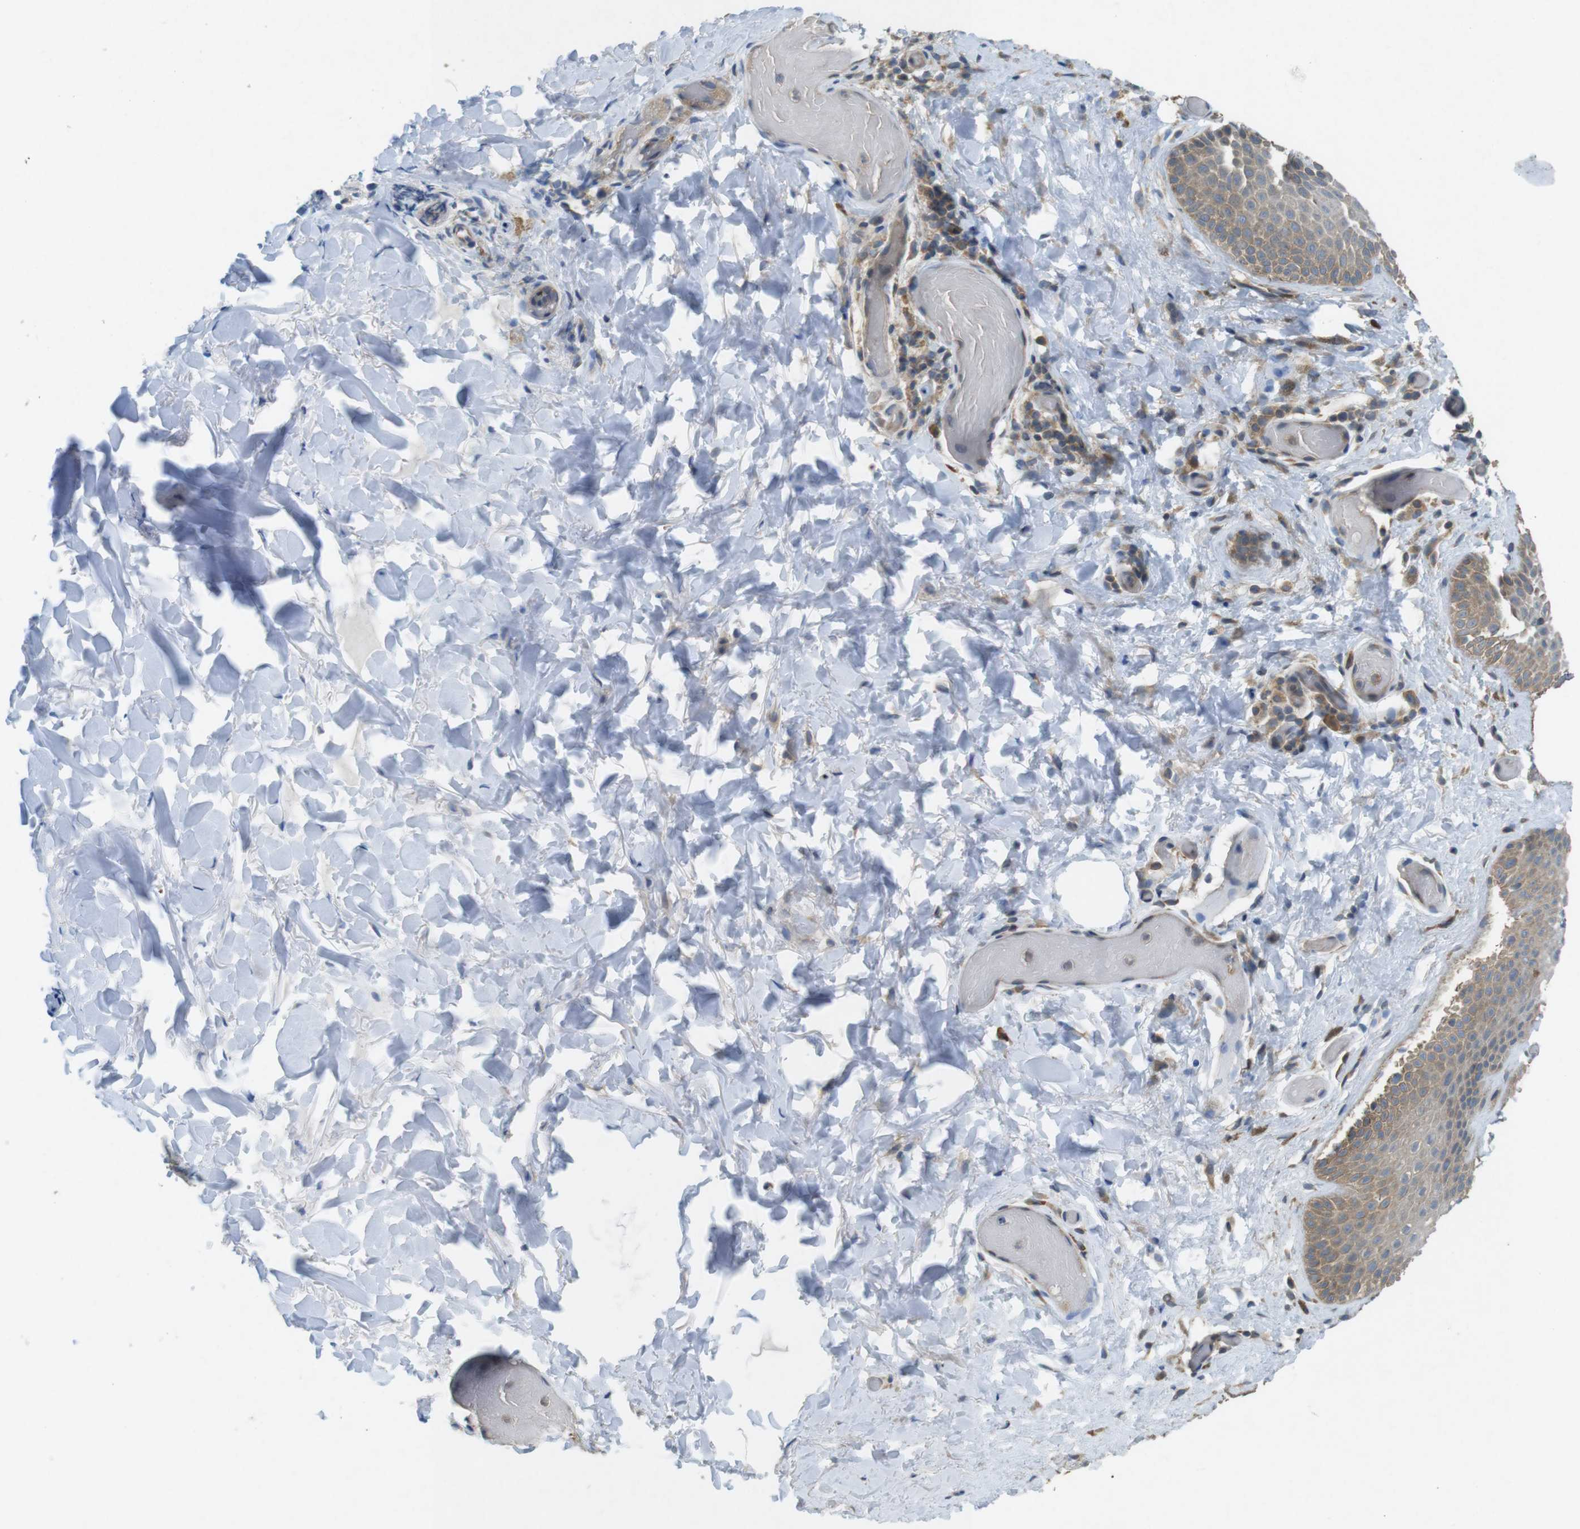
{"staining": {"intensity": "moderate", "quantity": "<25%", "location": "cytoplasmic/membranous"}, "tissue": "skin", "cell_type": "Epidermal cells", "image_type": "normal", "snomed": [{"axis": "morphology", "description": "Normal tissue, NOS"}, {"axis": "topography", "description": "Anal"}], "caption": "Protein expression analysis of benign human skin reveals moderate cytoplasmic/membranous staining in approximately <25% of epidermal cells.", "gene": "SUGT1", "patient": {"sex": "male", "age": 74}}